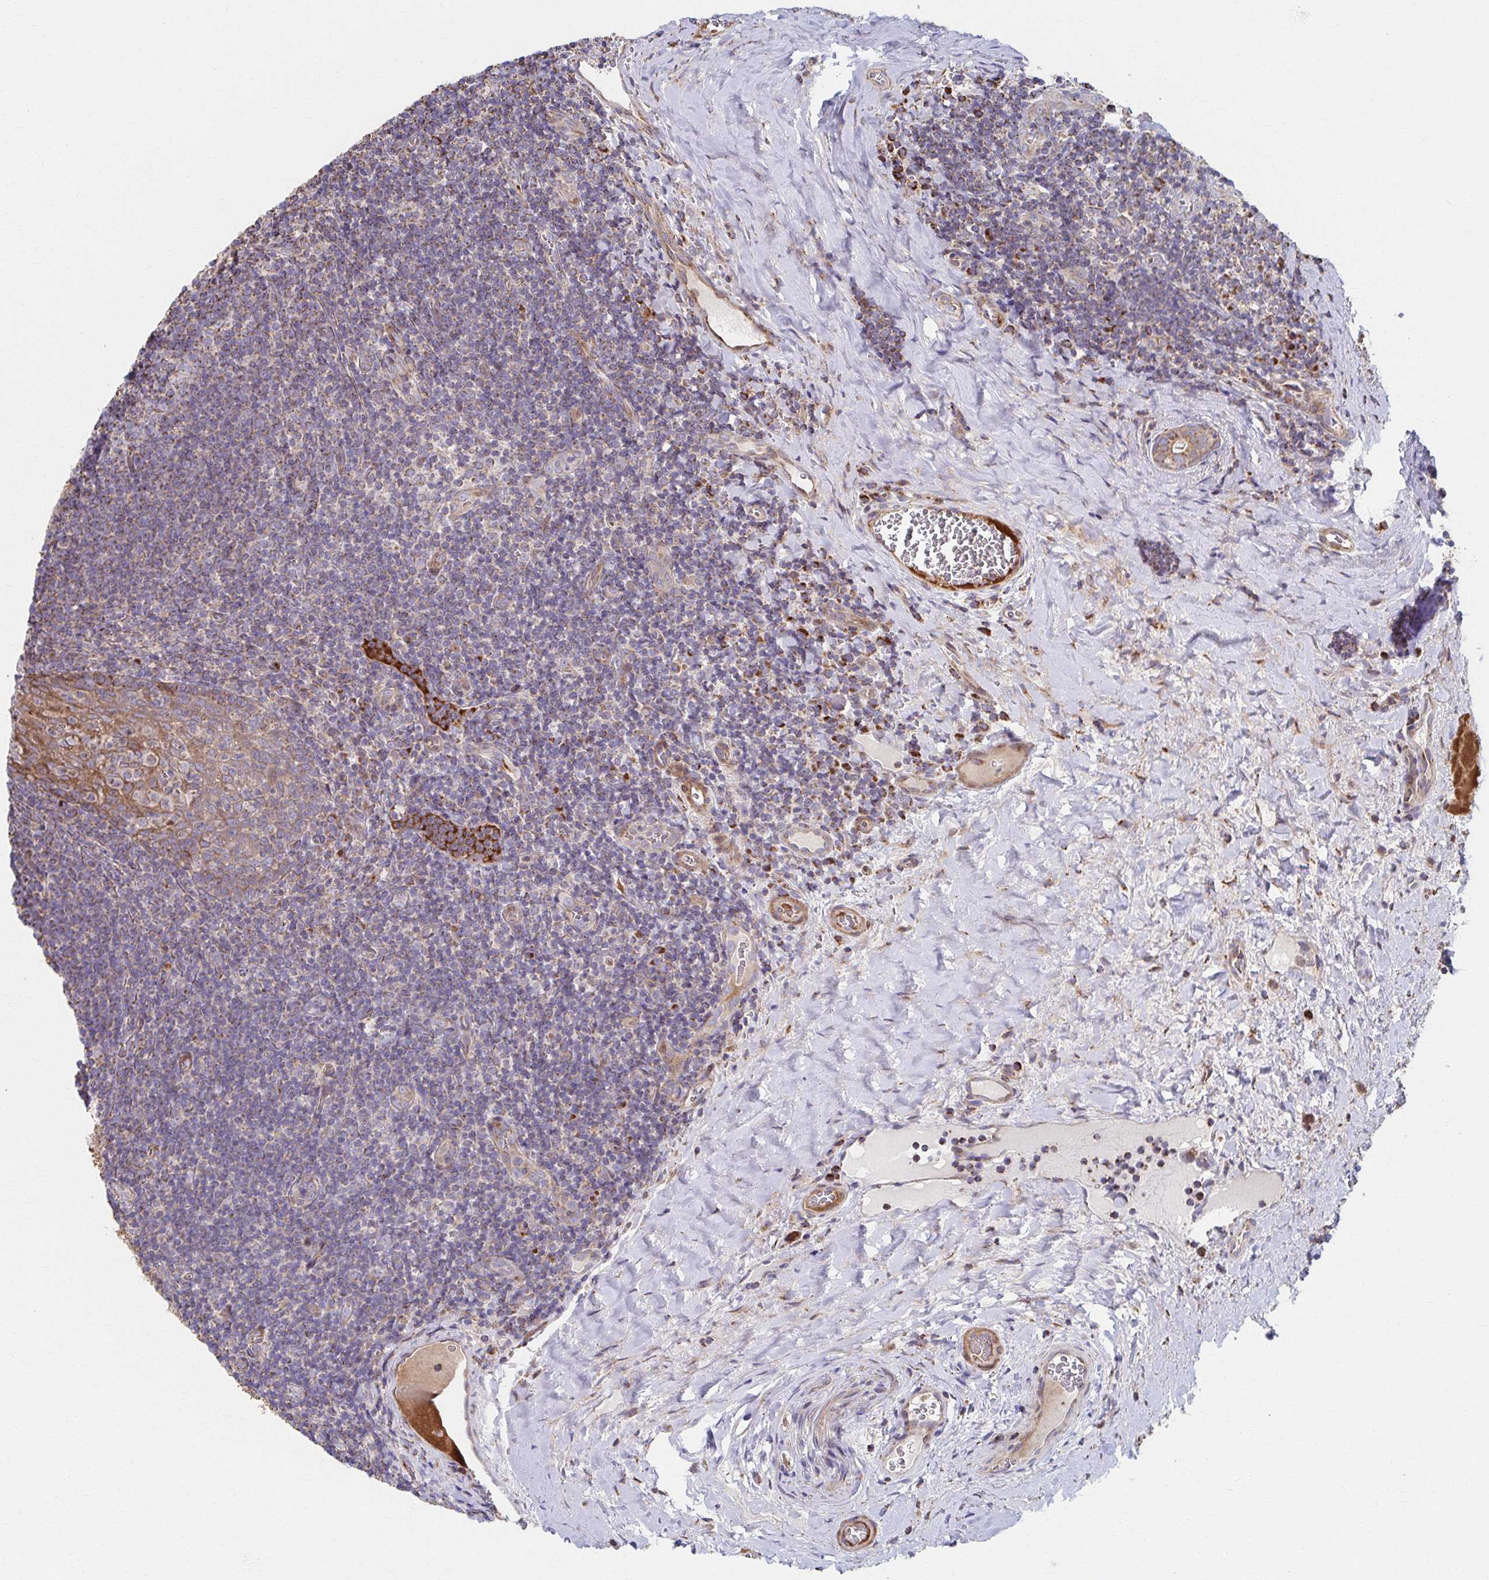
{"staining": {"intensity": "moderate", "quantity": "<25%", "location": "cytoplasmic/membranous"}, "tissue": "tonsil", "cell_type": "Germinal center cells", "image_type": "normal", "snomed": [{"axis": "morphology", "description": "Normal tissue, NOS"}, {"axis": "morphology", "description": "Inflammation, NOS"}, {"axis": "topography", "description": "Tonsil"}], "caption": "A brown stain highlights moderate cytoplasmic/membranous staining of a protein in germinal center cells of unremarkable tonsil. (brown staining indicates protein expression, while blue staining denotes nuclei).", "gene": "SAT1", "patient": {"sex": "female", "age": 31}}